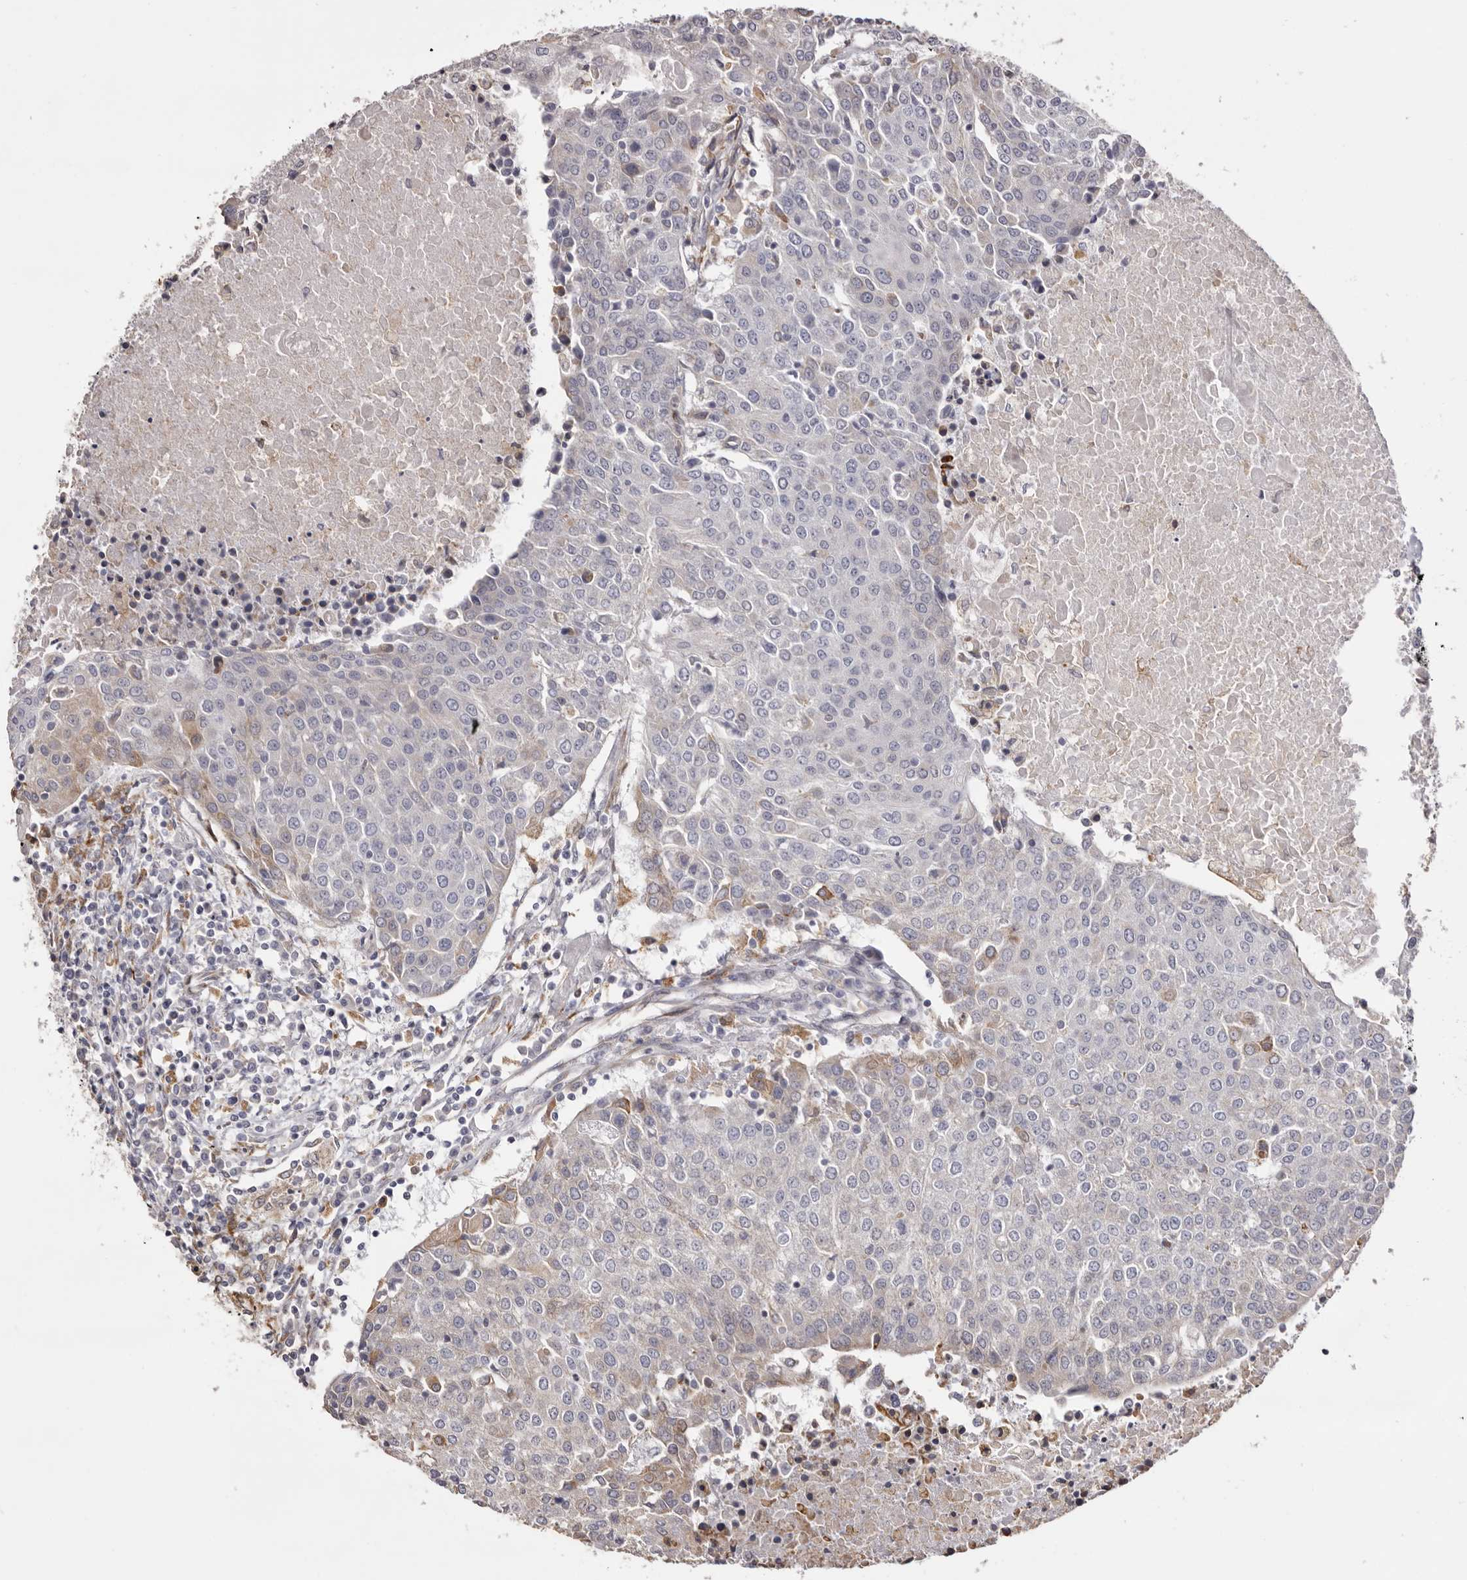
{"staining": {"intensity": "moderate", "quantity": "<25%", "location": "cytoplasmic/membranous"}, "tissue": "urothelial cancer", "cell_type": "Tumor cells", "image_type": "cancer", "snomed": [{"axis": "morphology", "description": "Urothelial carcinoma, High grade"}, {"axis": "topography", "description": "Urinary bladder"}], "caption": "This micrograph reveals IHC staining of urothelial cancer, with low moderate cytoplasmic/membranous staining in approximately <25% of tumor cells.", "gene": "PIGX", "patient": {"sex": "female", "age": 85}}